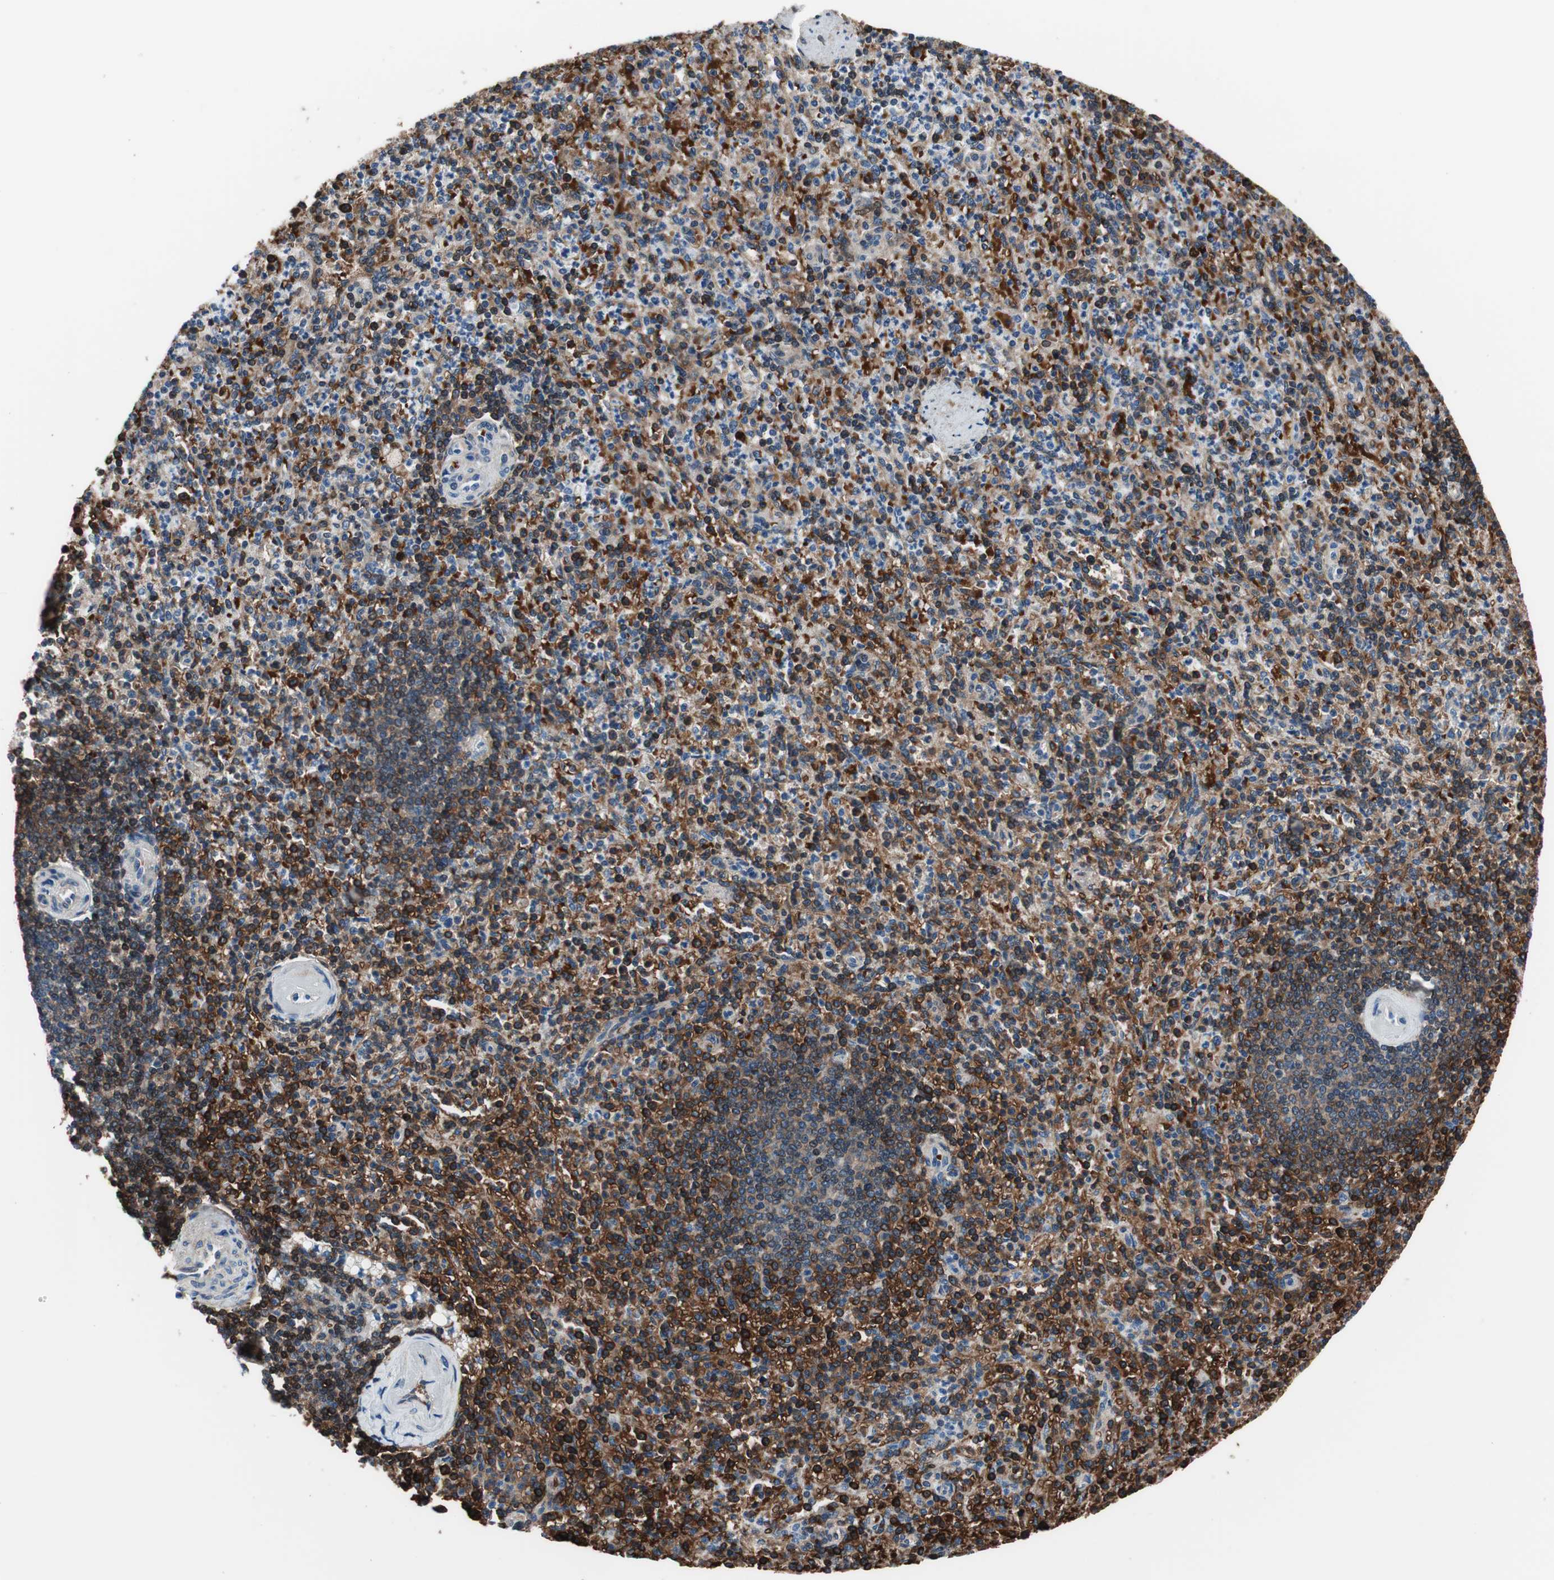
{"staining": {"intensity": "strong", "quantity": "25%-75%", "location": "cytoplasmic/membranous,nuclear"}, "tissue": "spleen", "cell_type": "Cells in red pulp", "image_type": "normal", "snomed": [{"axis": "morphology", "description": "Normal tissue, NOS"}, {"axis": "topography", "description": "Spleen"}], "caption": "A histopathology image showing strong cytoplasmic/membranous,nuclear expression in approximately 25%-75% of cells in red pulp in normal spleen, as visualized by brown immunohistochemical staining.", "gene": "PRDX2", "patient": {"sex": "female", "age": 74}}